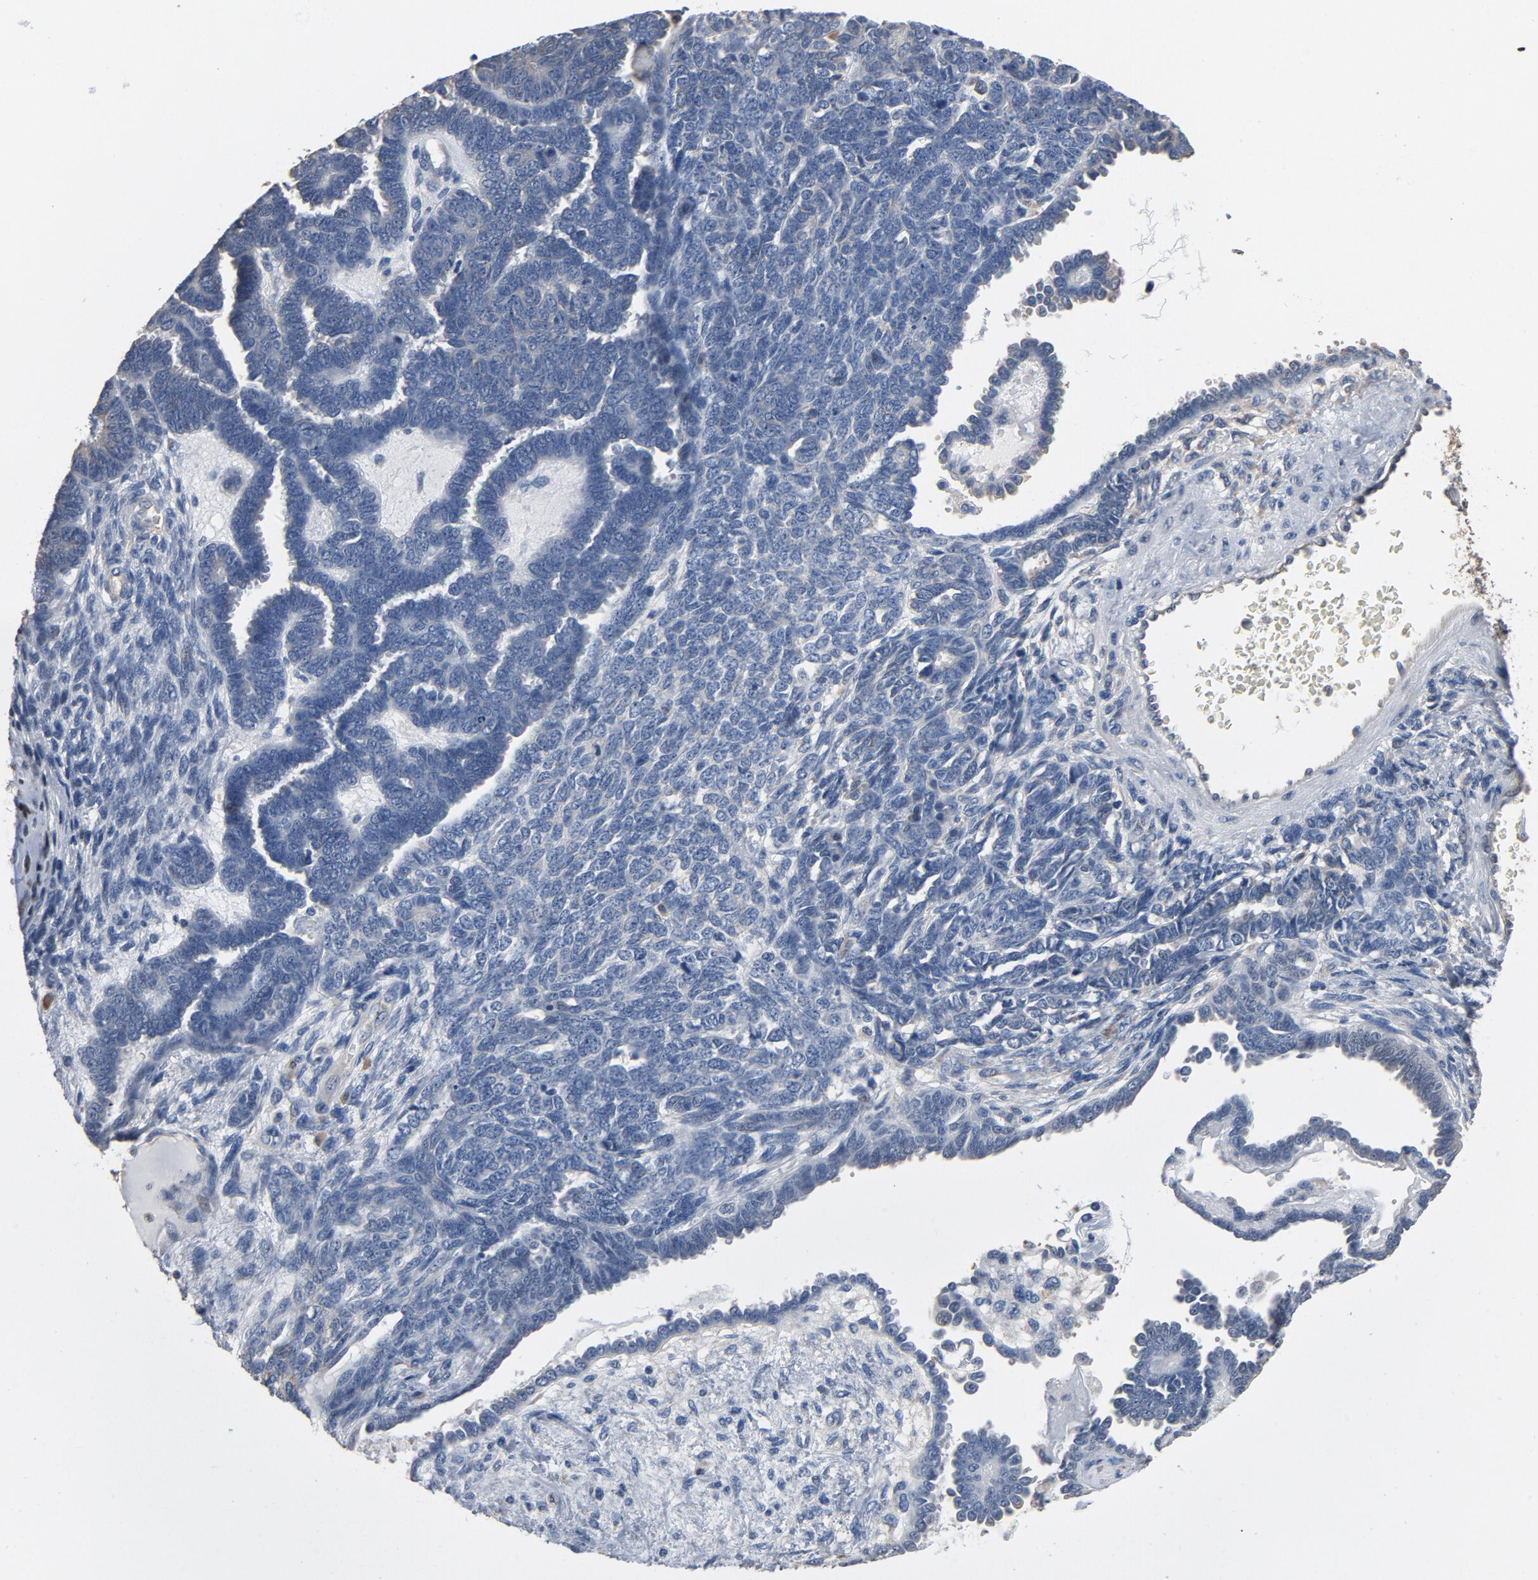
{"staining": {"intensity": "negative", "quantity": "none", "location": "none"}, "tissue": "endometrial cancer", "cell_type": "Tumor cells", "image_type": "cancer", "snomed": [{"axis": "morphology", "description": "Neoplasm, malignant, NOS"}, {"axis": "topography", "description": "Endometrium"}], "caption": "A high-resolution micrograph shows immunohistochemistry staining of endometrial cancer, which displays no significant positivity in tumor cells.", "gene": "SOX6", "patient": {"sex": "female", "age": 74}}